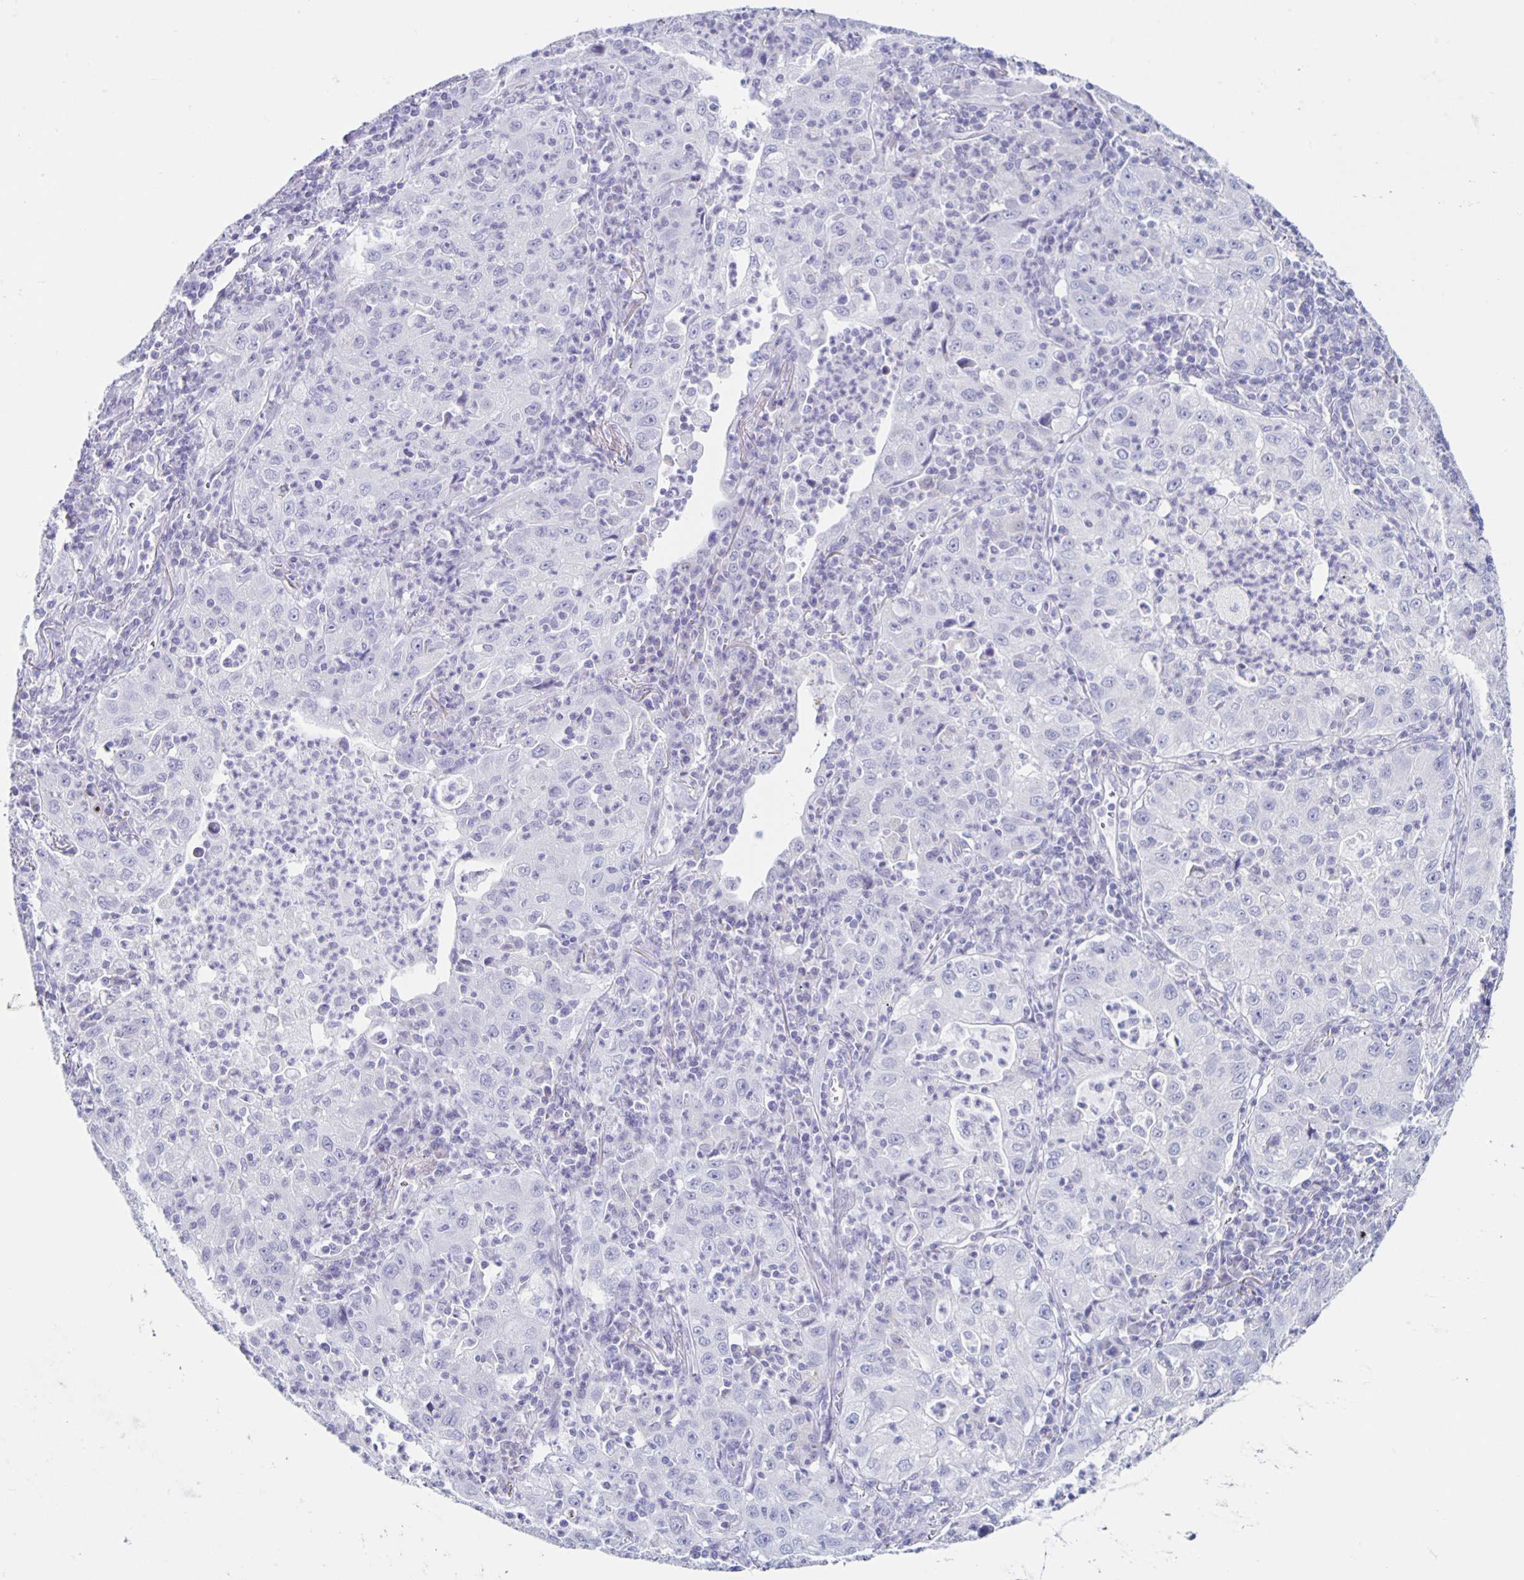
{"staining": {"intensity": "negative", "quantity": "none", "location": "none"}, "tissue": "lung cancer", "cell_type": "Tumor cells", "image_type": "cancer", "snomed": [{"axis": "morphology", "description": "Squamous cell carcinoma, NOS"}, {"axis": "topography", "description": "Lung"}], "caption": "DAB (3,3'-diaminobenzidine) immunohistochemical staining of squamous cell carcinoma (lung) reveals no significant staining in tumor cells.", "gene": "CT45A5", "patient": {"sex": "male", "age": 71}}